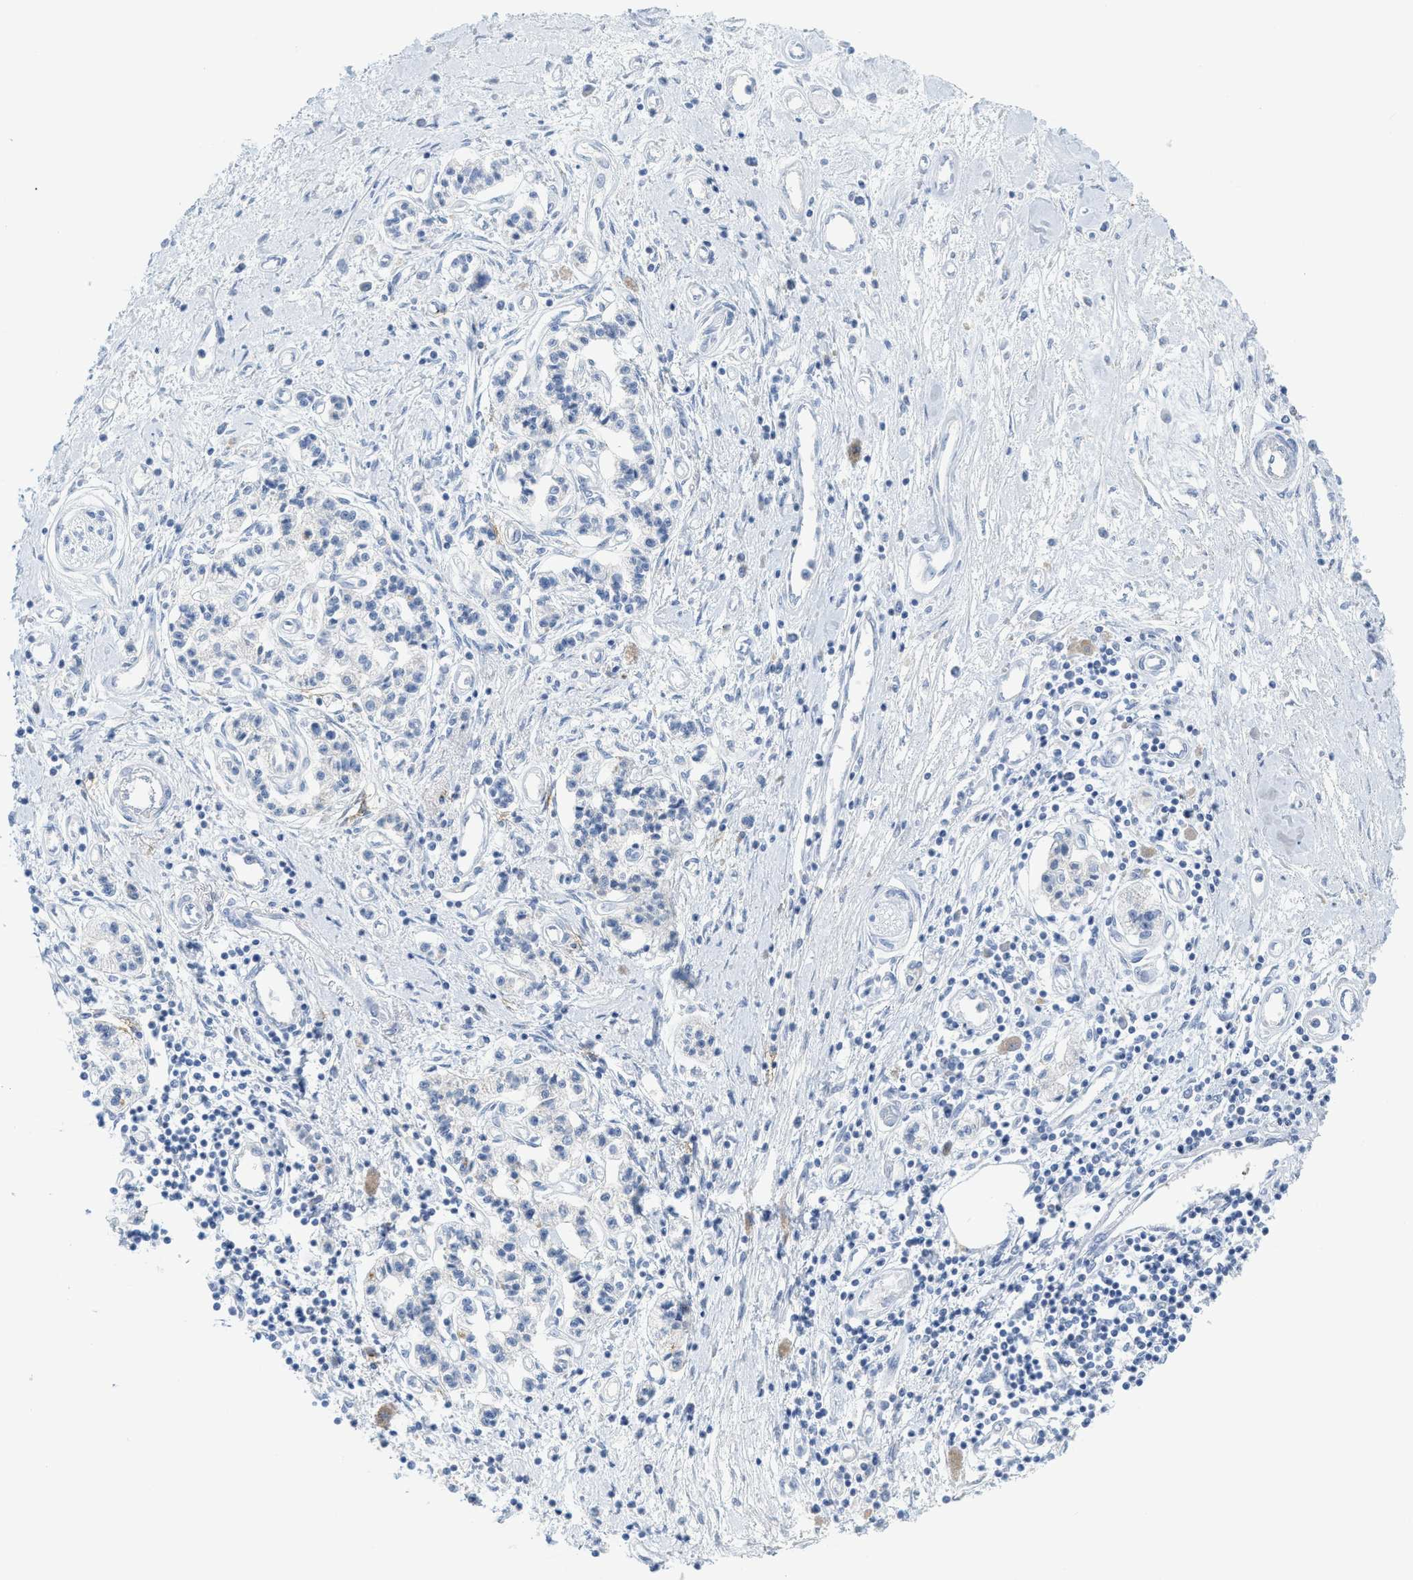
{"staining": {"intensity": "negative", "quantity": "none", "location": "none"}, "tissue": "pancreatic cancer", "cell_type": "Tumor cells", "image_type": "cancer", "snomed": [{"axis": "morphology", "description": "Adenocarcinoma, NOS"}, {"axis": "topography", "description": "Pancreas"}], "caption": "Human adenocarcinoma (pancreatic) stained for a protein using immunohistochemistry reveals no positivity in tumor cells.", "gene": "GATD3", "patient": {"sex": "female", "age": 77}}